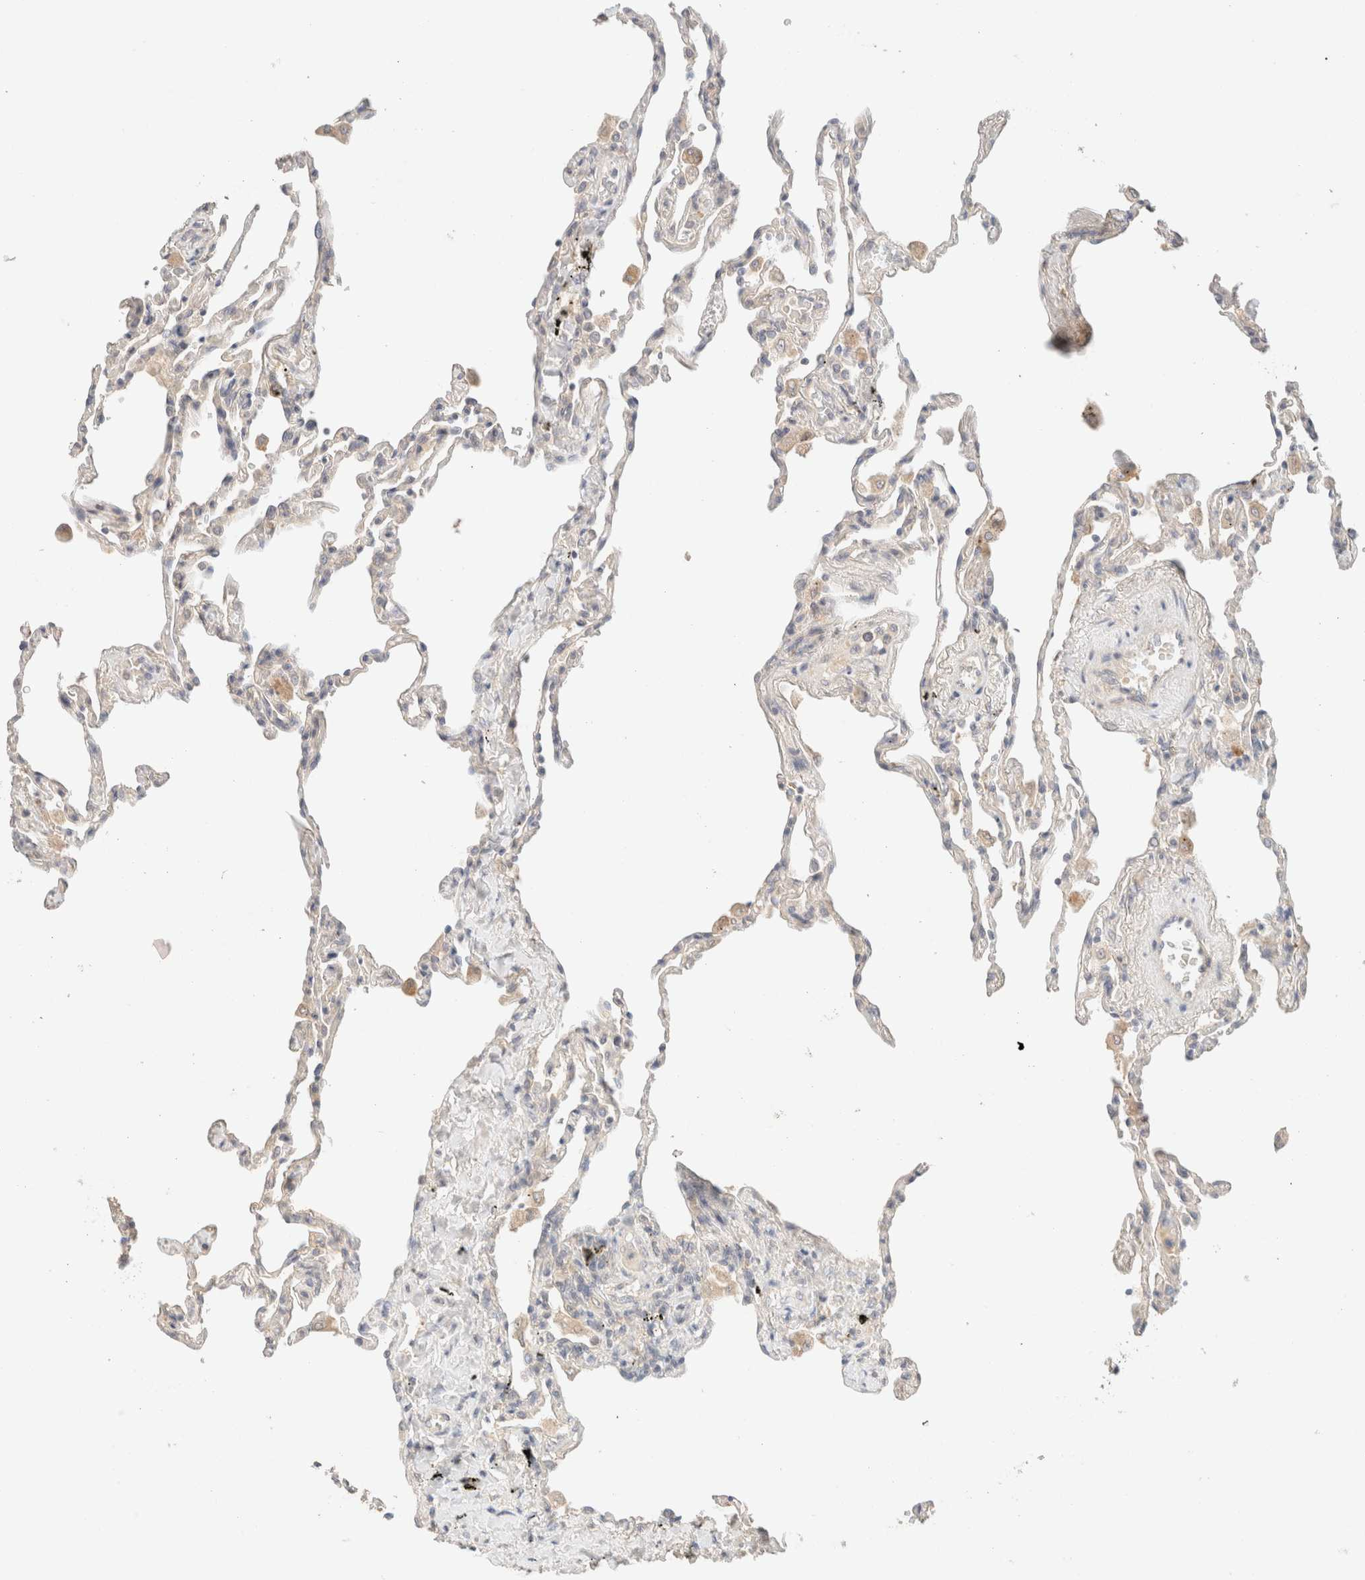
{"staining": {"intensity": "negative", "quantity": "none", "location": "none"}, "tissue": "lung", "cell_type": "Alveolar cells", "image_type": "normal", "snomed": [{"axis": "morphology", "description": "Normal tissue, NOS"}, {"axis": "topography", "description": "Lung"}], "caption": "Histopathology image shows no protein positivity in alveolar cells of unremarkable lung.", "gene": "SARM1", "patient": {"sex": "male", "age": 59}}